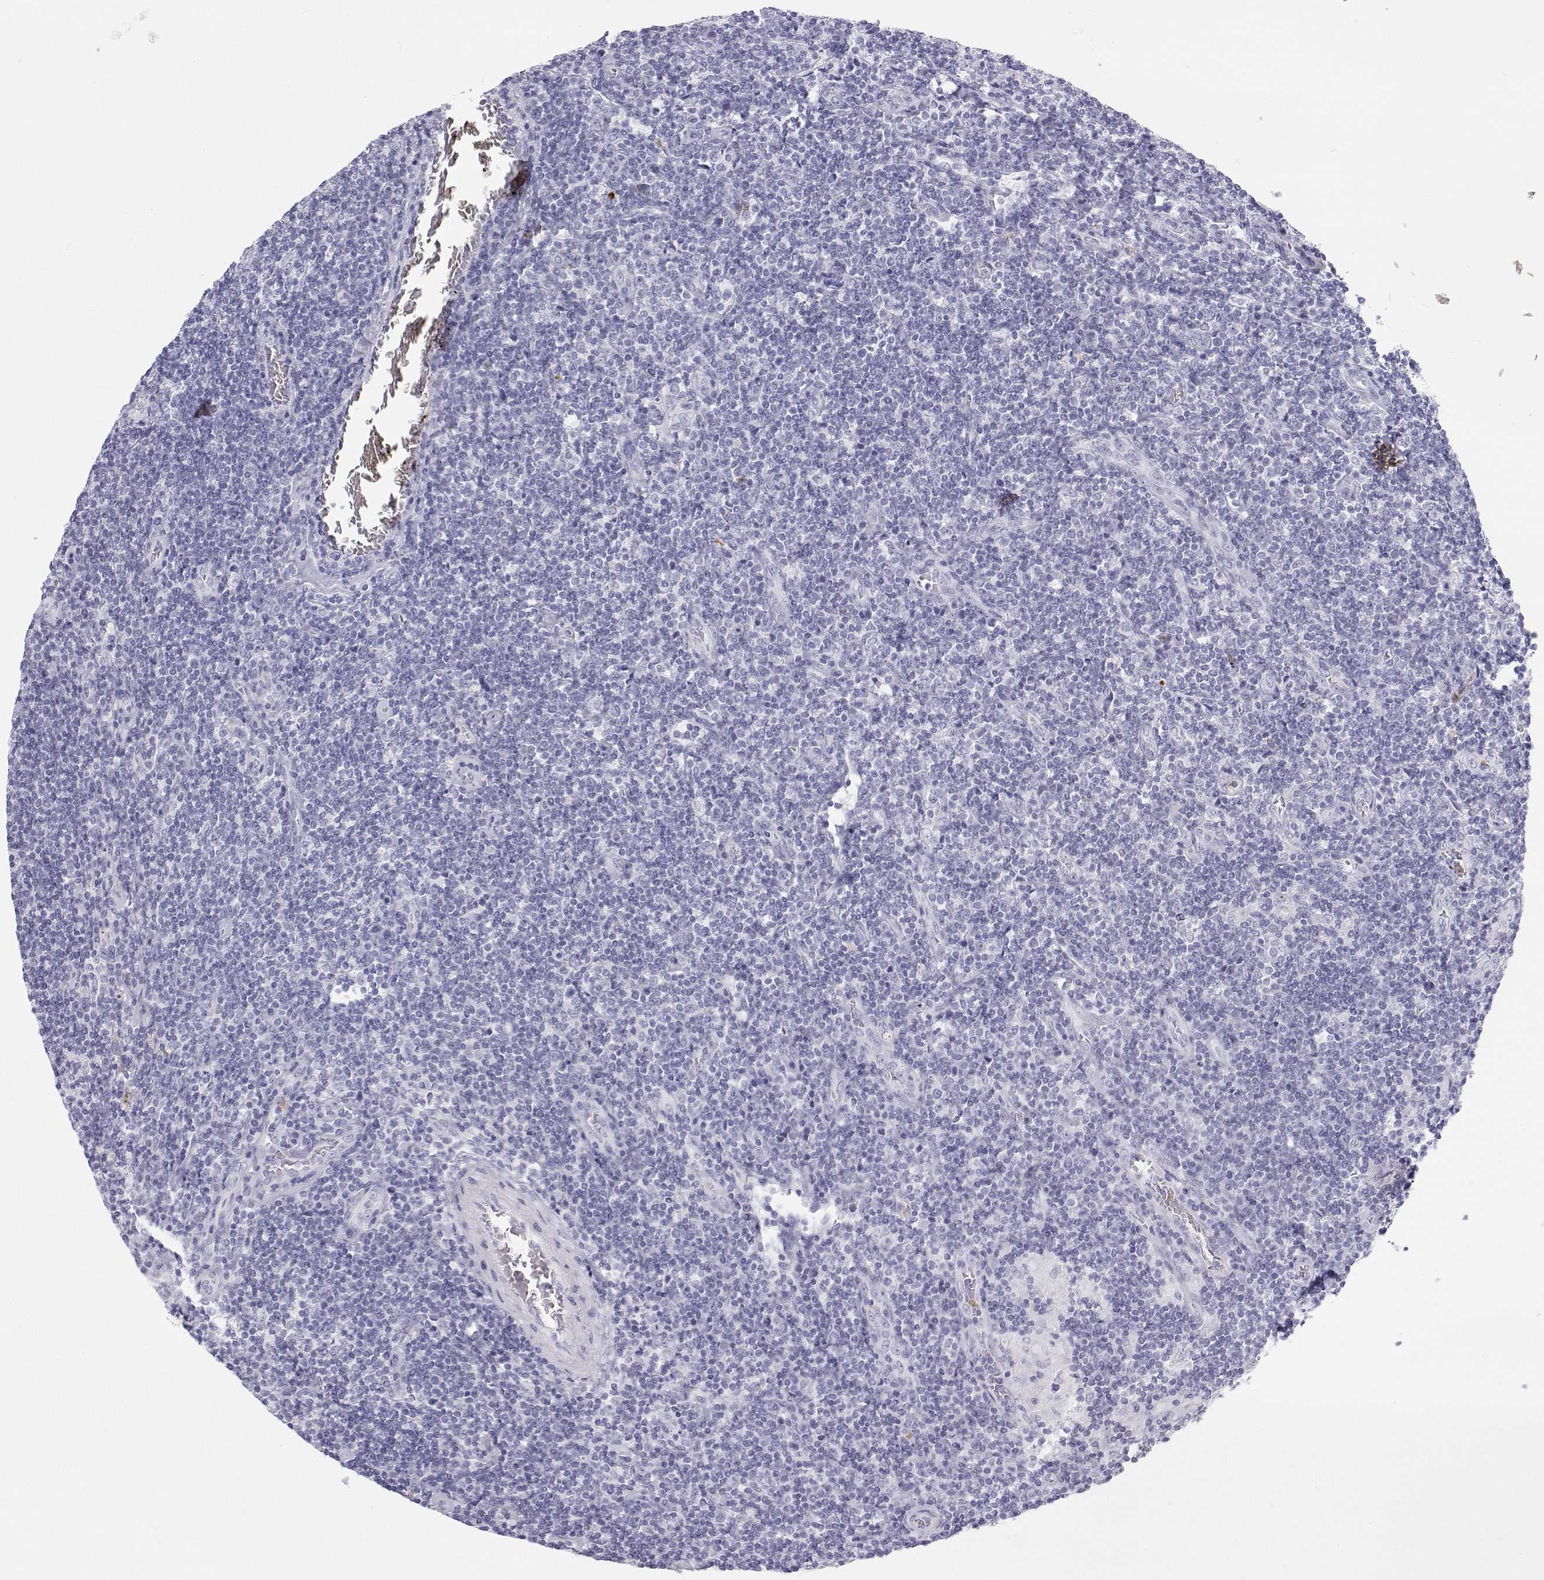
{"staining": {"intensity": "negative", "quantity": "none", "location": "none"}, "tissue": "lymphoma", "cell_type": "Tumor cells", "image_type": "cancer", "snomed": [{"axis": "morphology", "description": "Hodgkin's disease, NOS"}, {"axis": "topography", "description": "Lymph node"}], "caption": "IHC image of human Hodgkin's disease stained for a protein (brown), which shows no expression in tumor cells.", "gene": "SFTPB", "patient": {"sex": "male", "age": 40}}